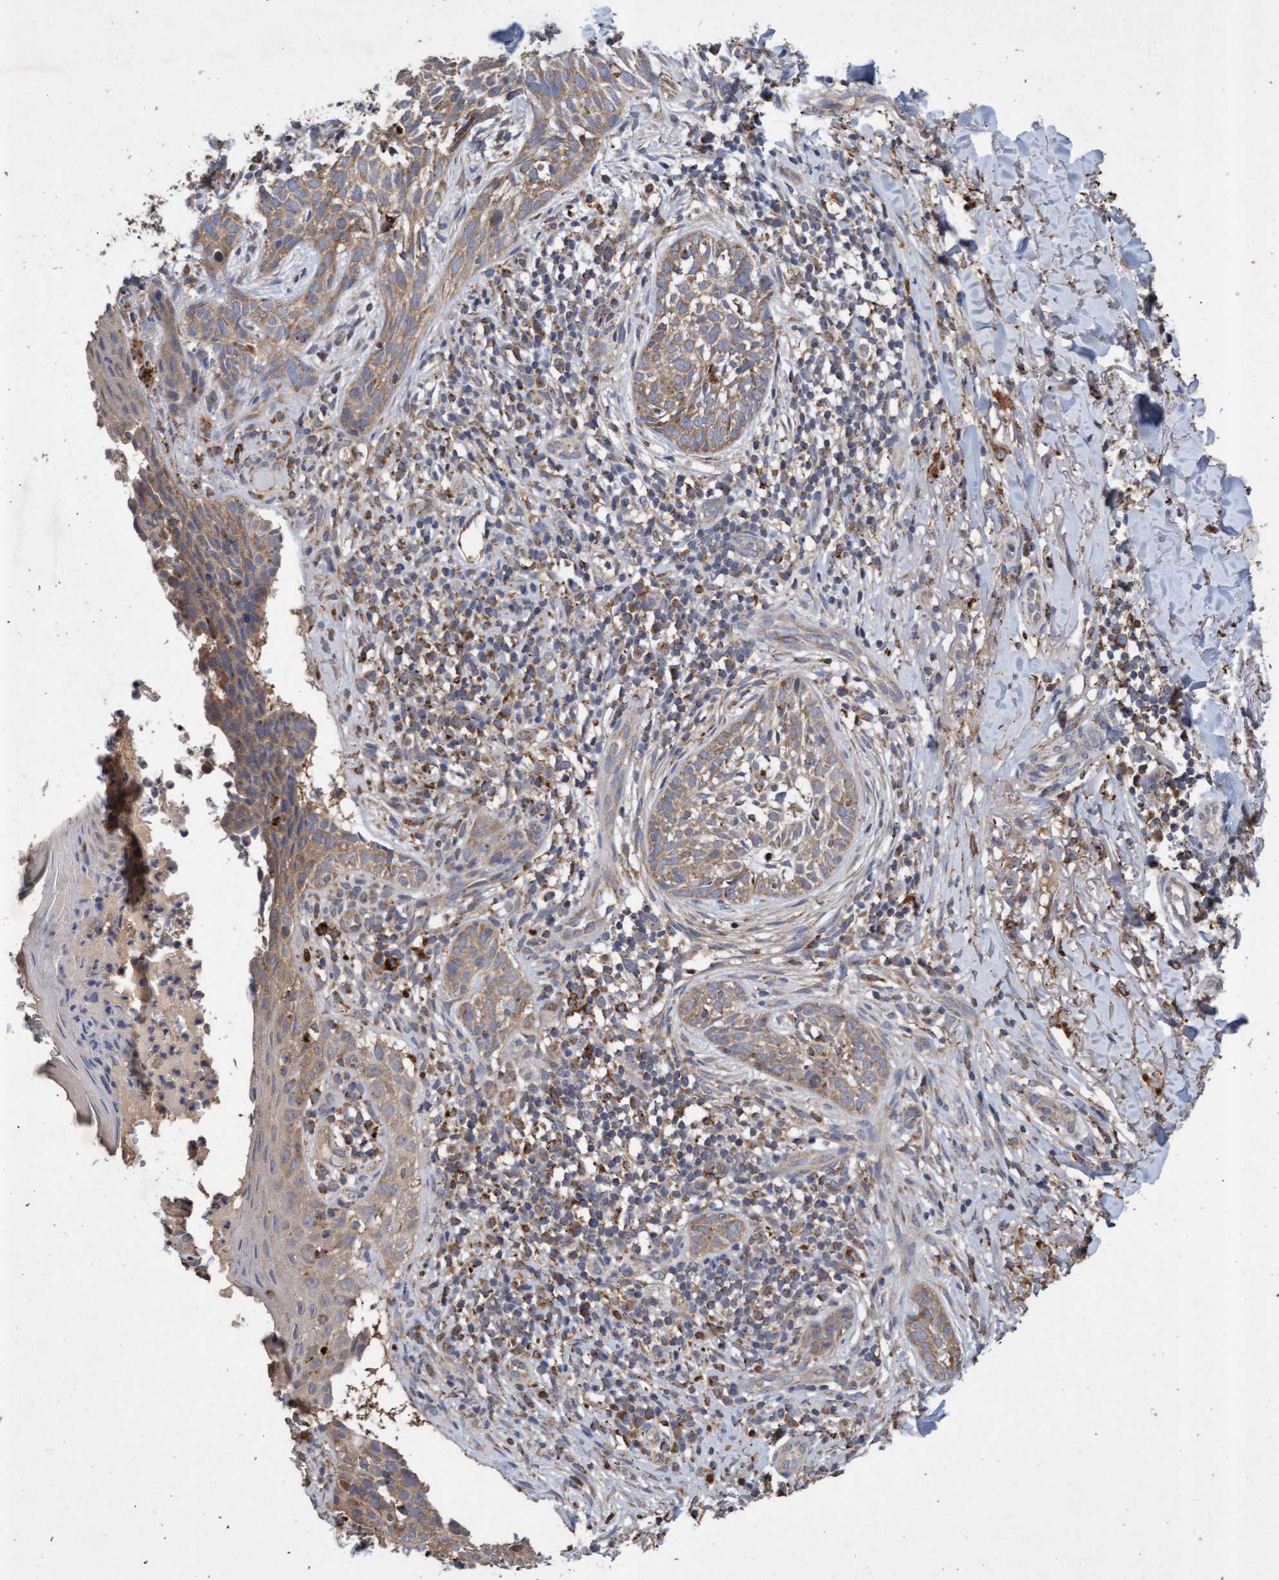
{"staining": {"intensity": "weak", "quantity": ">75%", "location": "cytoplasmic/membranous"}, "tissue": "skin cancer", "cell_type": "Tumor cells", "image_type": "cancer", "snomed": [{"axis": "morphology", "description": "Normal tissue, NOS"}, {"axis": "morphology", "description": "Basal cell carcinoma"}, {"axis": "topography", "description": "Skin"}], "caption": "An image of skin cancer (basal cell carcinoma) stained for a protein shows weak cytoplasmic/membranous brown staining in tumor cells.", "gene": "ATPAF2", "patient": {"sex": "male", "age": 67}}